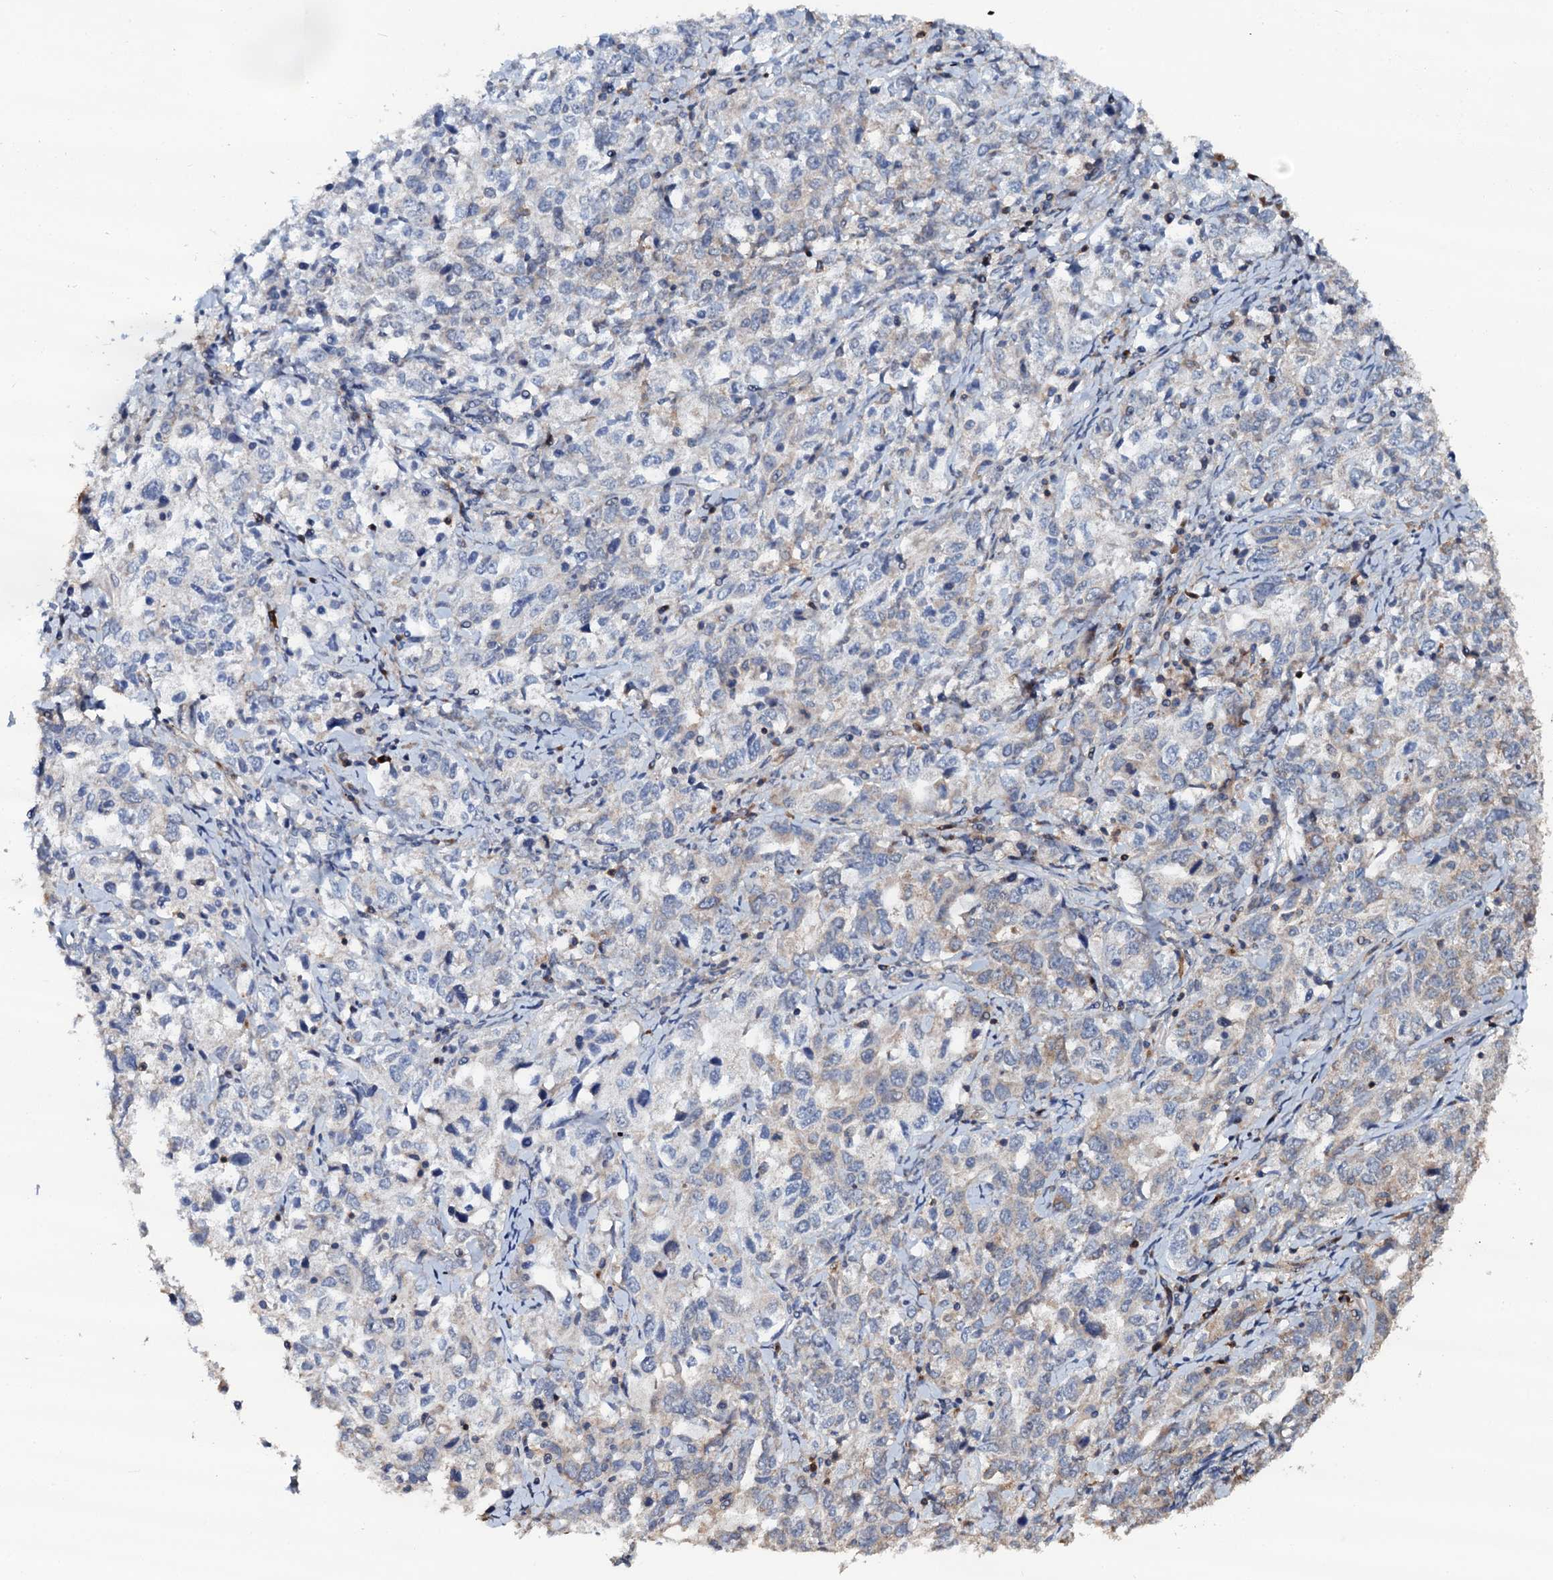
{"staining": {"intensity": "weak", "quantity": "<25%", "location": "cytoplasmic/membranous"}, "tissue": "ovarian cancer", "cell_type": "Tumor cells", "image_type": "cancer", "snomed": [{"axis": "morphology", "description": "Carcinoma, endometroid"}, {"axis": "topography", "description": "Ovary"}], "caption": "An immunohistochemistry (IHC) image of ovarian cancer (endometroid carcinoma) is shown. There is no staining in tumor cells of ovarian cancer (endometroid carcinoma). The staining is performed using DAB (3,3'-diaminobenzidine) brown chromogen with nuclei counter-stained in using hematoxylin.", "gene": "GRK2", "patient": {"sex": "female", "age": 62}}